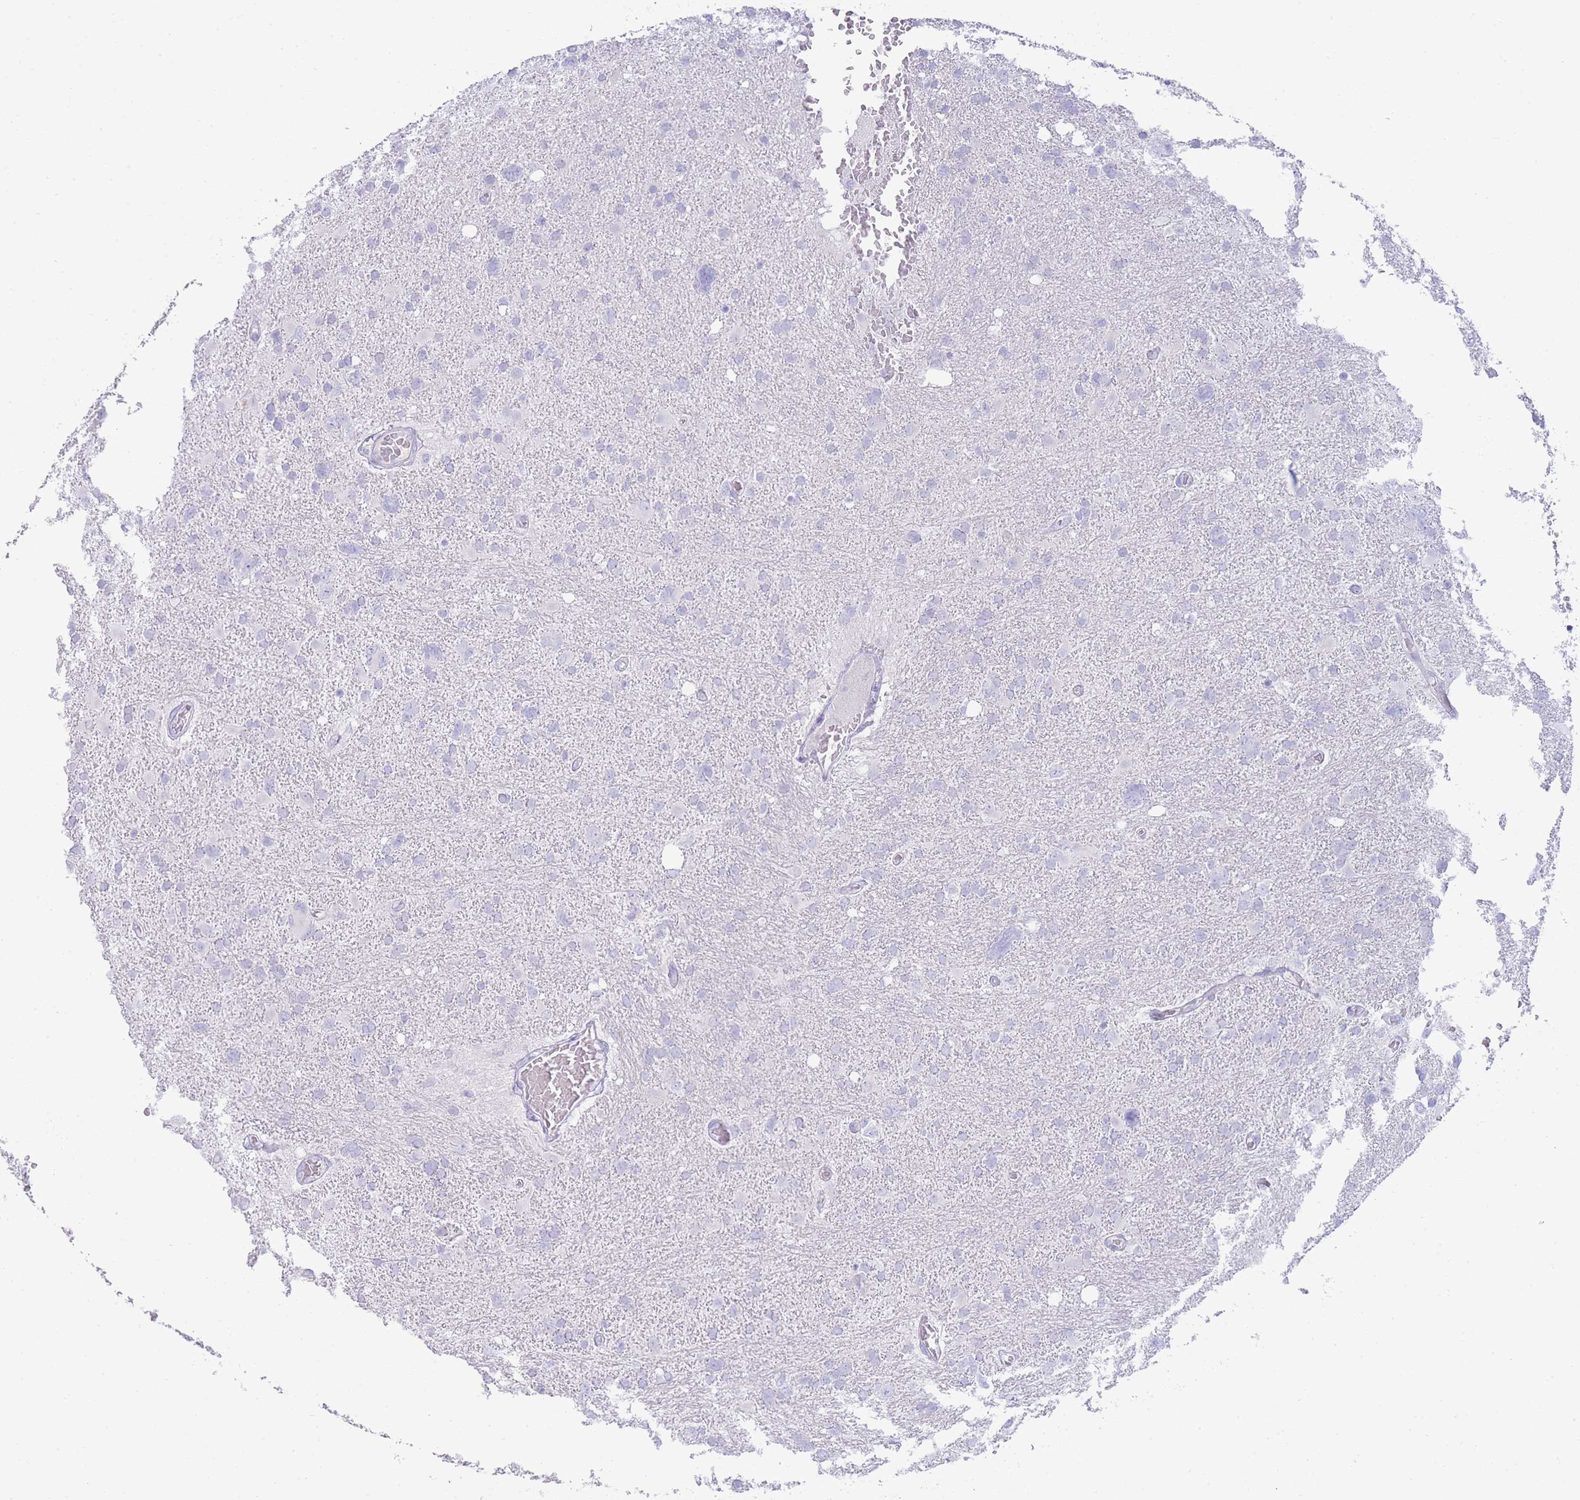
{"staining": {"intensity": "negative", "quantity": "none", "location": "none"}, "tissue": "glioma", "cell_type": "Tumor cells", "image_type": "cancer", "snomed": [{"axis": "morphology", "description": "Glioma, malignant, High grade"}, {"axis": "topography", "description": "Brain"}], "caption": "Immunohistochemistry (IHC) photomicrograph of human malignant high-grade glioma stained for a protein (brown), which exhibits no positivity in tumor cells. (Stains: DAB (3,3'-diaminobenzidine) immunohistochemistry with hematoxylin counter stain, Microscopy: brightfield microscopy at high magnification).", "gene": "LRRC37A", "patient": {"sex": "male", "age": 61}}